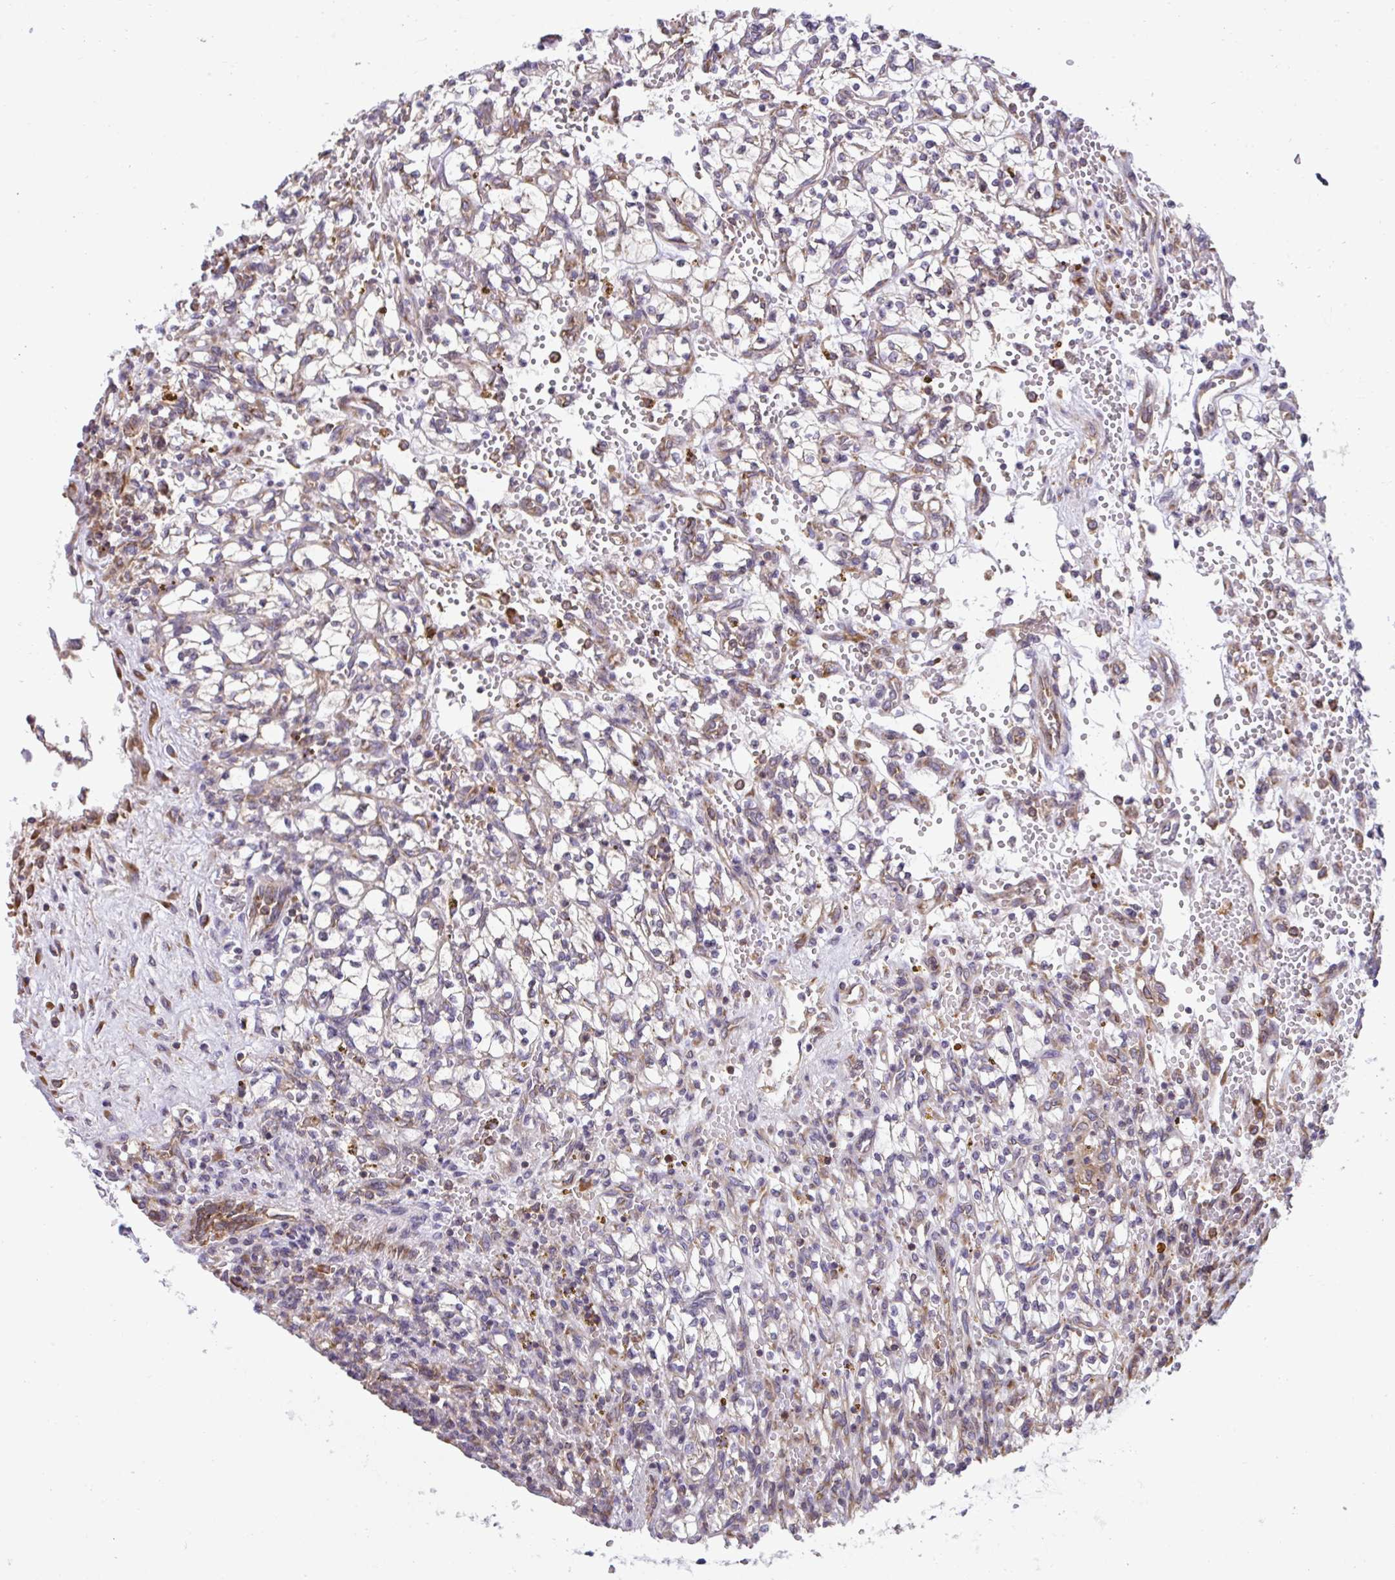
{"staining": {"intensity": "negative", "quantity": "none", "location": "none"}, "tissue": "renal cancer", "cell_type": "Tumor cells", "image_type": "cancer", "snomed": [{"axis": "morphology", "description": "Adenocarcinoma, NOS"}, {"axis": "topography", "description": "Kidney"}], "caption": "Immunohistochemistry (IHC) of human adenocarcinoma (renal) demonstrates no staining in tumor cells.", "gene": "RPS7", "patient": {"sex": "female", "age": 64}}